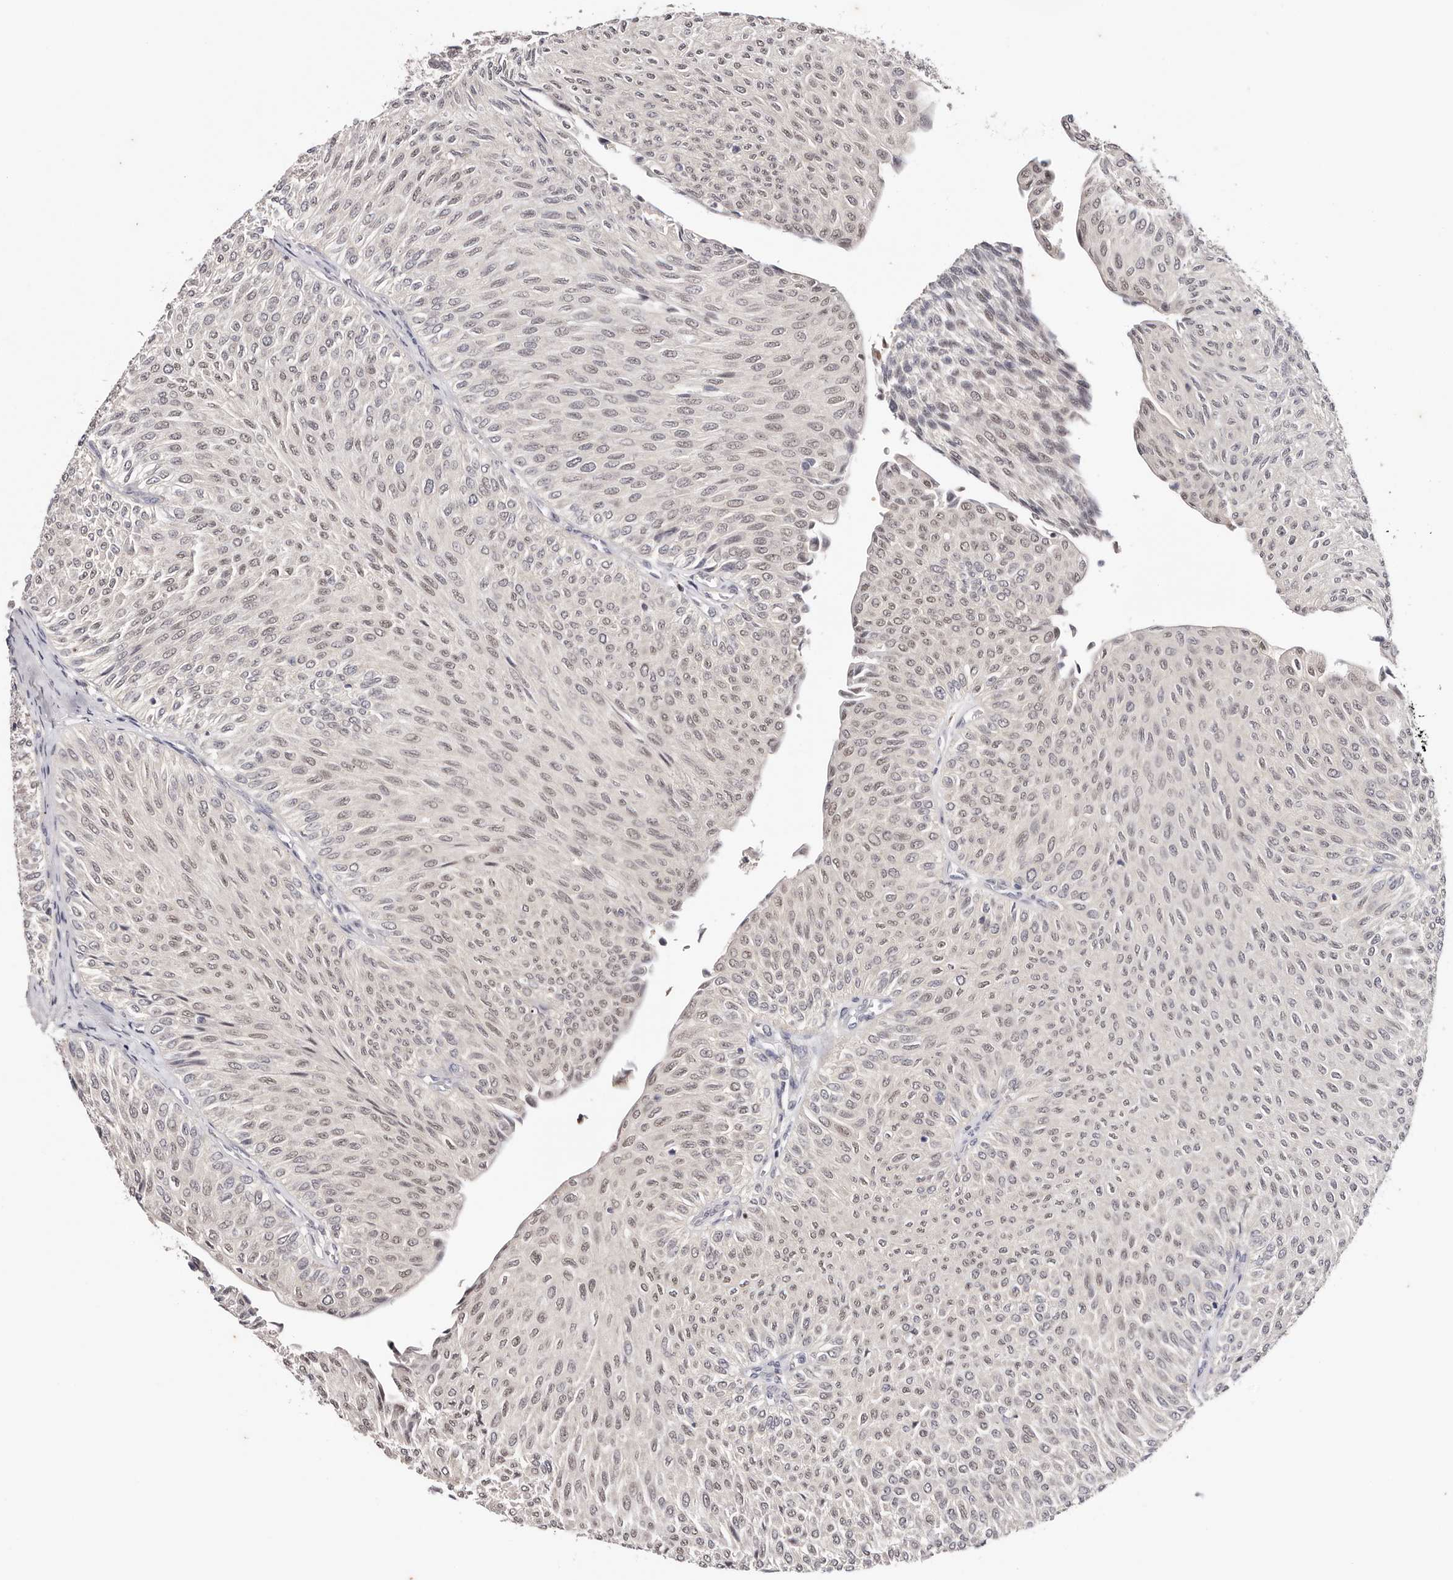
{"staining": {"intensity": "weak", "quantity": ">75%", "location": "nuclear"}, "tissue": "urothelial cancer", "cell_type": "Tumor cells", "image_type": "cancer", "snomed": [{"axis": "morphology", "description": "Urothelial carcinoma, Low grade"}, {"axis": "topography", "description": "Urinary bladder"}], "caption": "Urothelial cancer stained with a protein marker exhibits weak staining in tumor cells.", "gene": "TYW3", "patient": {"sex": "male", "age": 78}}